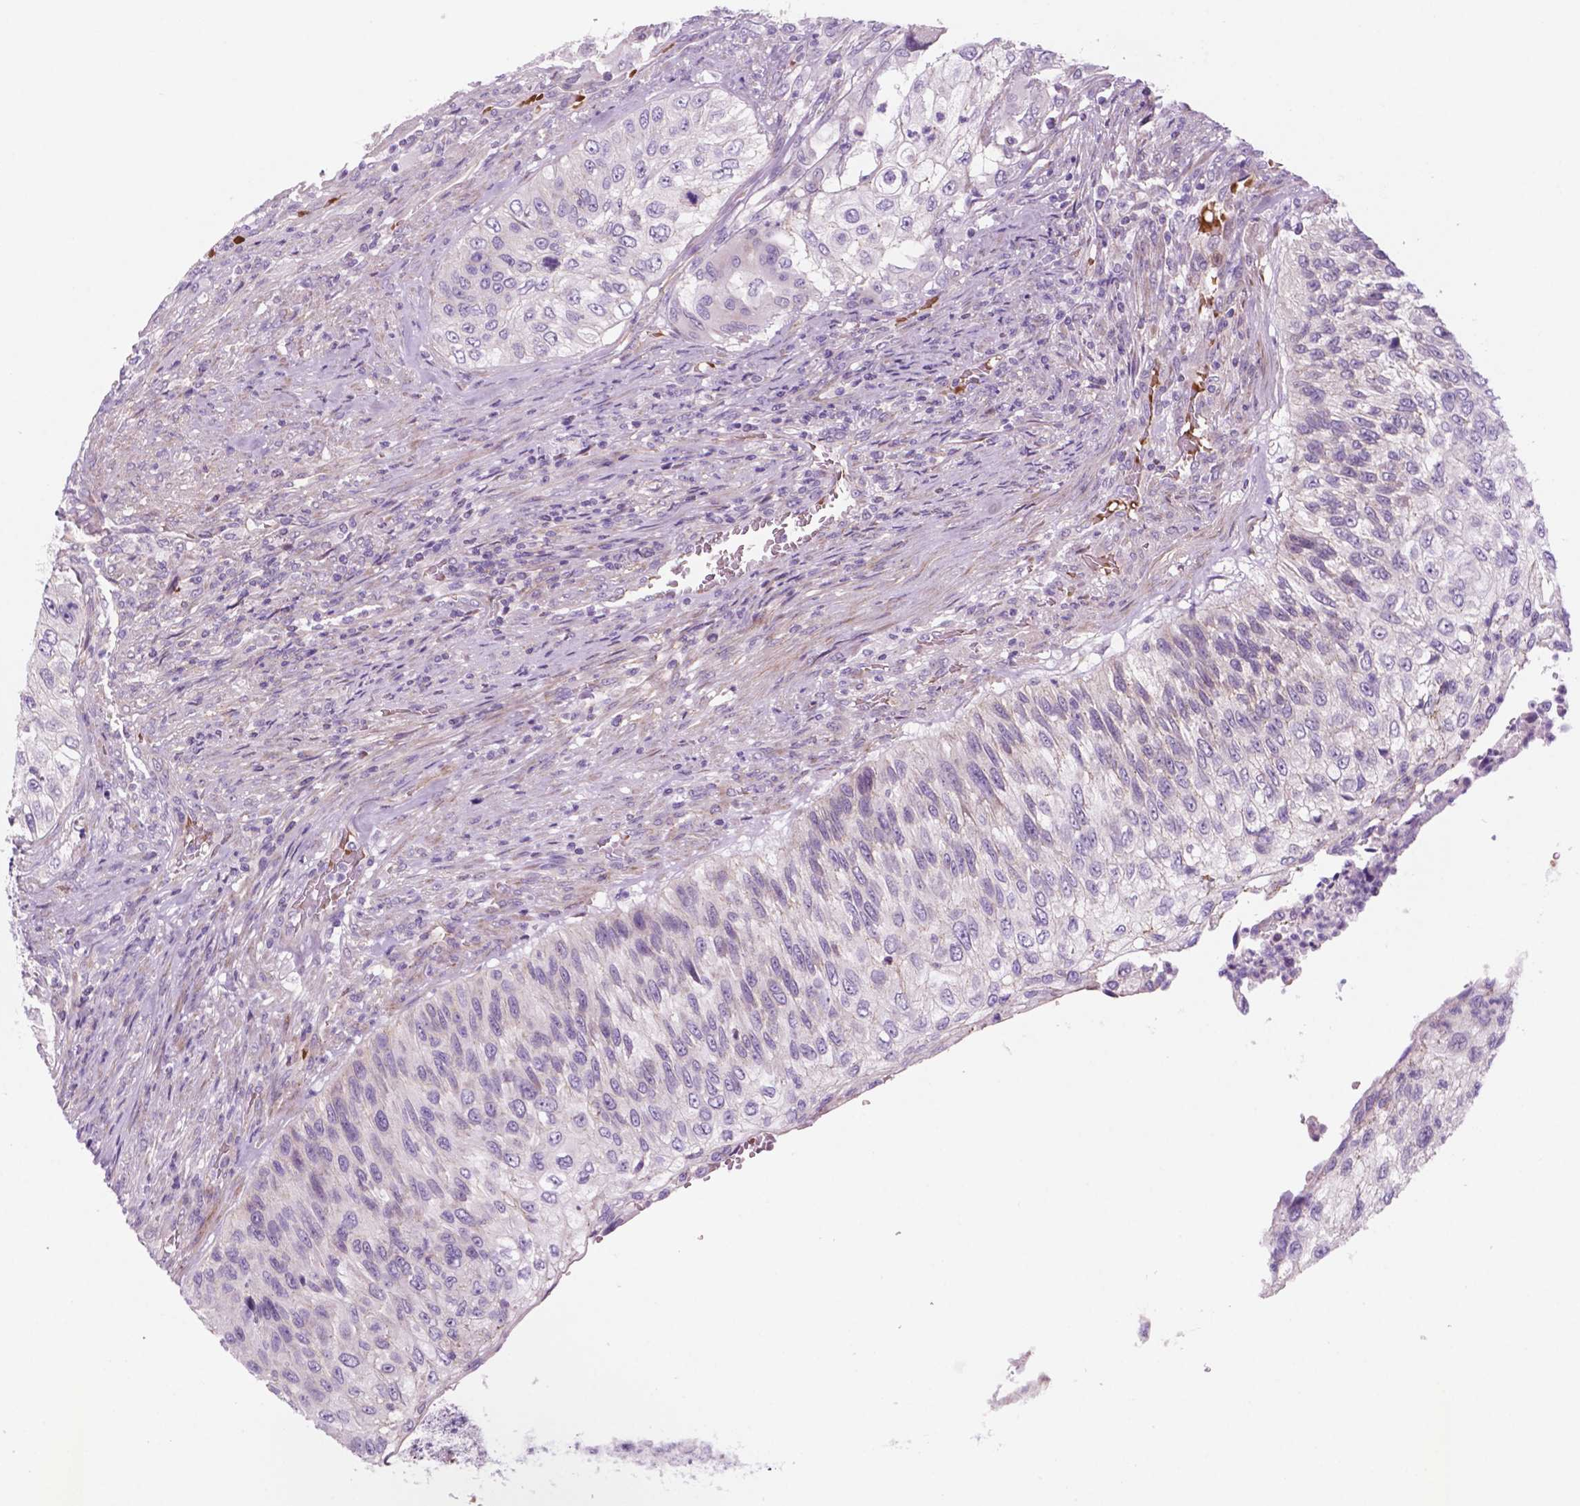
{"staining": {"intensity": "negative", "quantity": "none", "location": "none"}, "tissue": "urothelial cancer", "cell_type": "Tumor cells", "image_type": "cancer", "snomed": [{"axis": "morphology", "description": "Urothelial carcinoma, High grade"}, {"axis": "topography", "description": "Urinary bladder"}], "caption": "Urothelial carcinoma (high-grade) was stained to show a protein in brown. There is no significant expression in tumor cells. The staining was performed using DAB (3,3'-diaminobenzidine) to visualize the protein expression in brown, while the nuclei were stained in blue with hematoxylin (Magnification: 20x).", "gene": "RND3", "patient": {"sex": "female", "age": 60}}